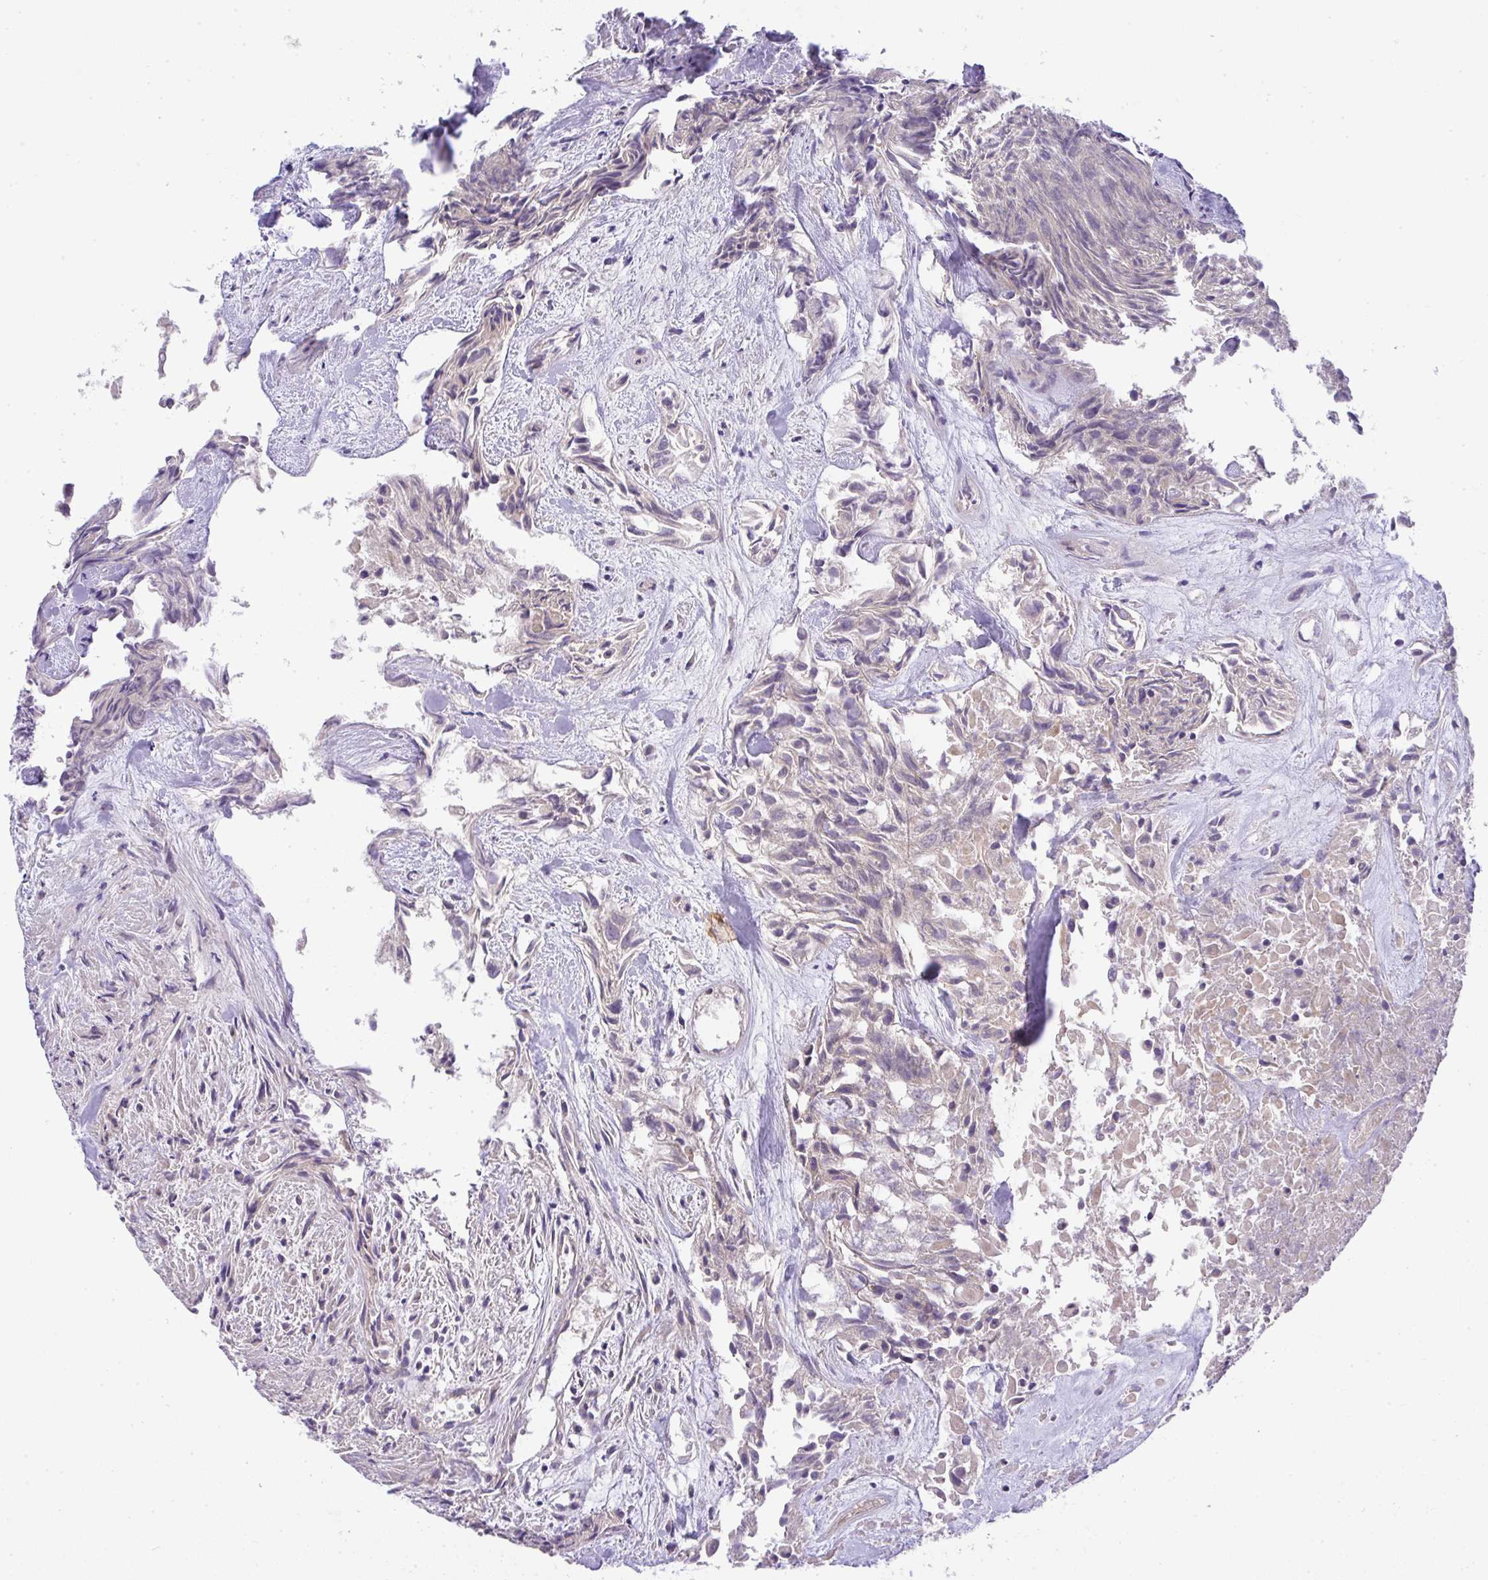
{"staining": {"intensity": "weak", "quantity": "25%-75%", "location": "cytoplasmic/membranous"}, "tissue": "urothelial cancer", "cell_type": "Tumor cells", "image_type": "cancer", "snomed": [{"axis": "morphology", "description": "Urothelial carcinoma, High grade"}, {"axis": "topography", "description": "Urinary bladder"}], "caption": "Tumor cells demonstrate low levels of weak cytoplasmic/membranous expression in about 25%-75% of cells in human urothelial cancer.", "gene": "CHIA", "patient": {"sex": "male", "age": 56}}